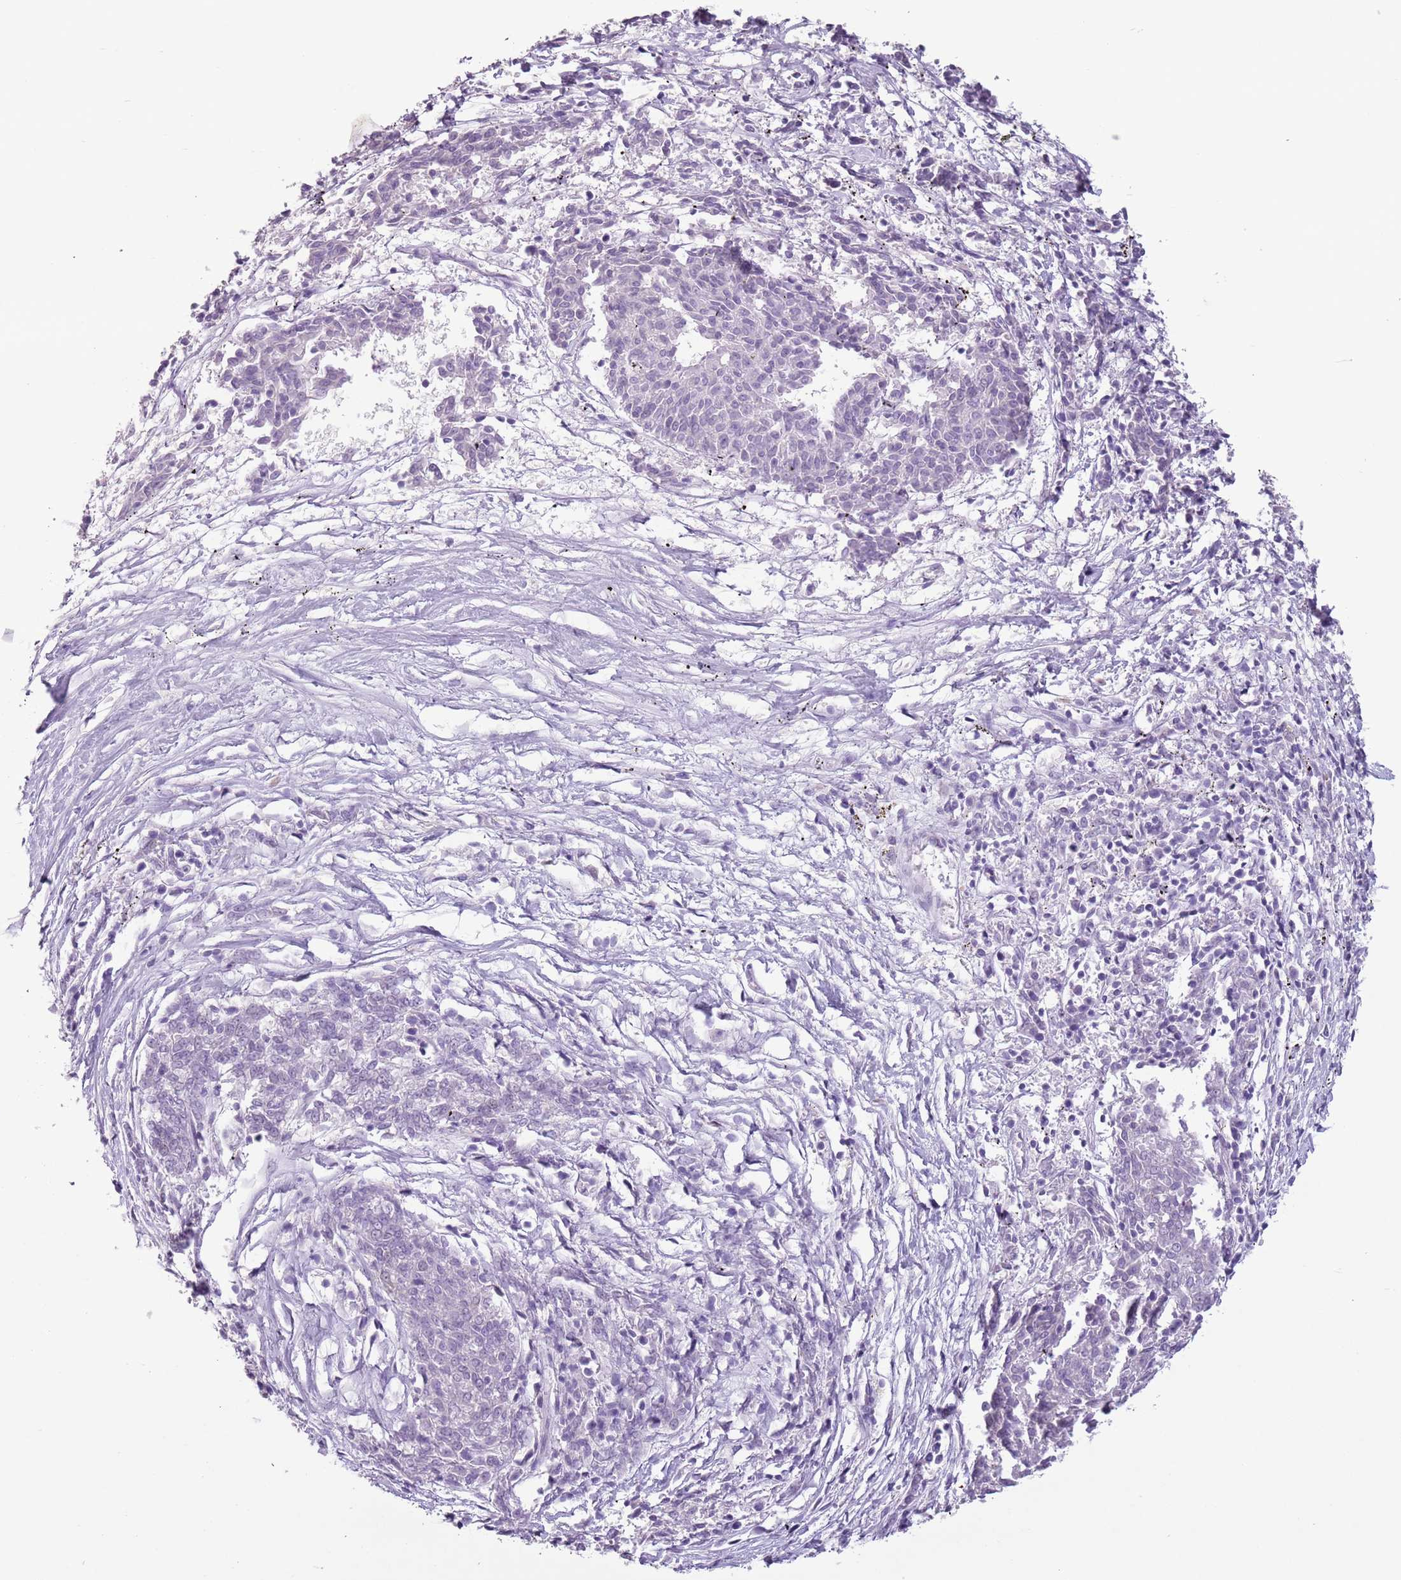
{"staining": {"intensity": "negative", "quantity": "none", "location": "none"}, "tissue": "melanoma", "cell_type": "Tumor cells", "image_type": "cancer", "snomed": [{"axis": "morphology", "description": "Malignant melanoma, NOS"}, {"axis": "topography", "description": "Skin"}], "caption": "The micrograph demonstrates no significant positivity in tumor cells of melanoma.", "gene": "CELF6", "patient": {"sex": "female", "age": 72}}